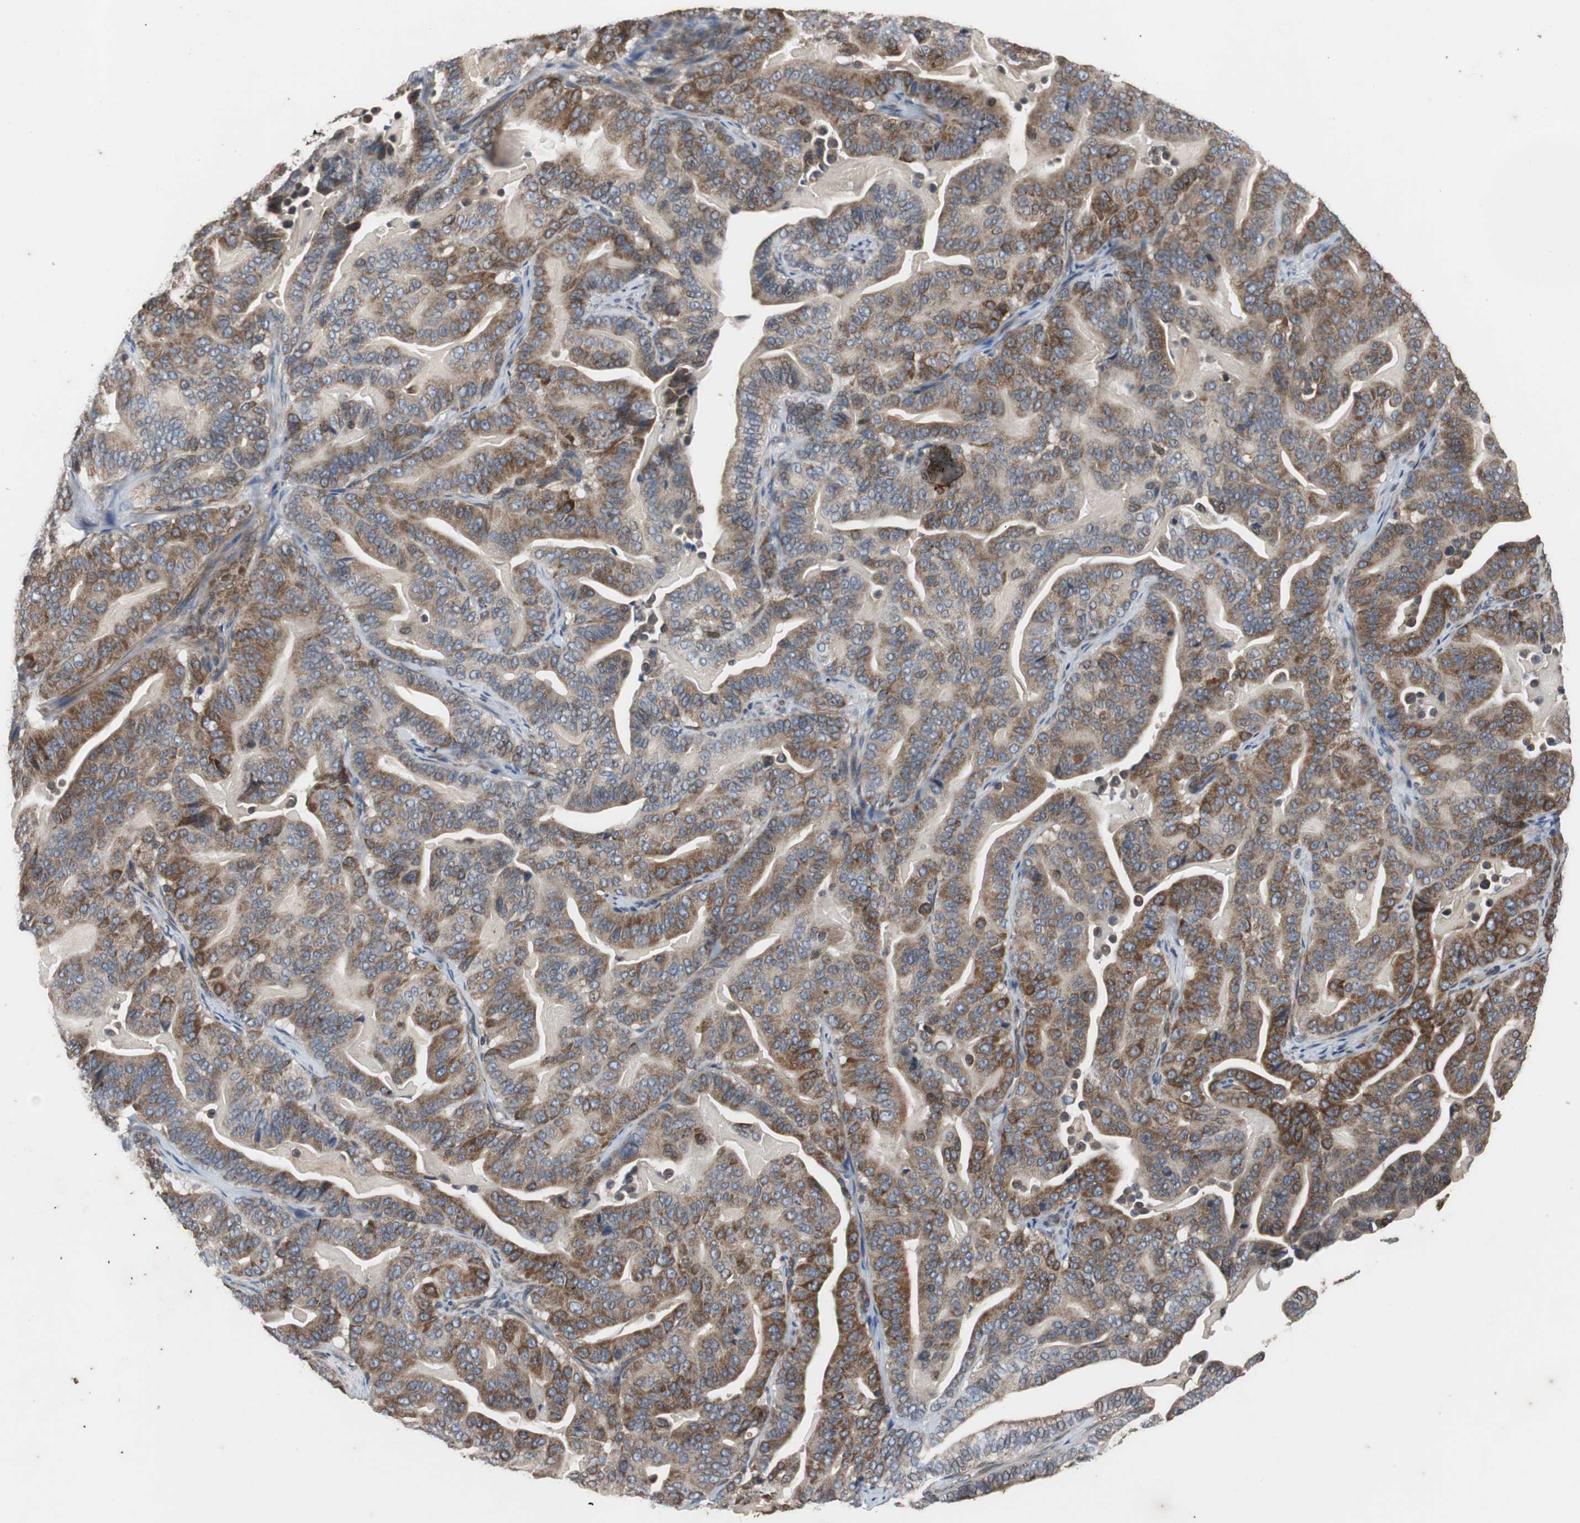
{"staining": {"intensity": "moderate", "quantity": ">75%", "location": "cytoplasmic/membranous"}, "tissue": "pancreatic cancer", "cell_type": "Tumor cells", "image_type": "cancer", "snomed": [{"axis": "morphology", "description": "Adenocarcinoma, NOS"}, {"axis": "topography", "description": "Pancreas"}], "caption": "Immunohistochemical staining of human pancreatic adenocarcinoma reveals medium levels of moderate cytoplasmic/membranous protein expression in approximately >75% of tumor cells. The protein is shown in brown color, while the nuclei are stained blue.", "gene": "ACTR3", "patient": {"sex": "male", "age": 63}}